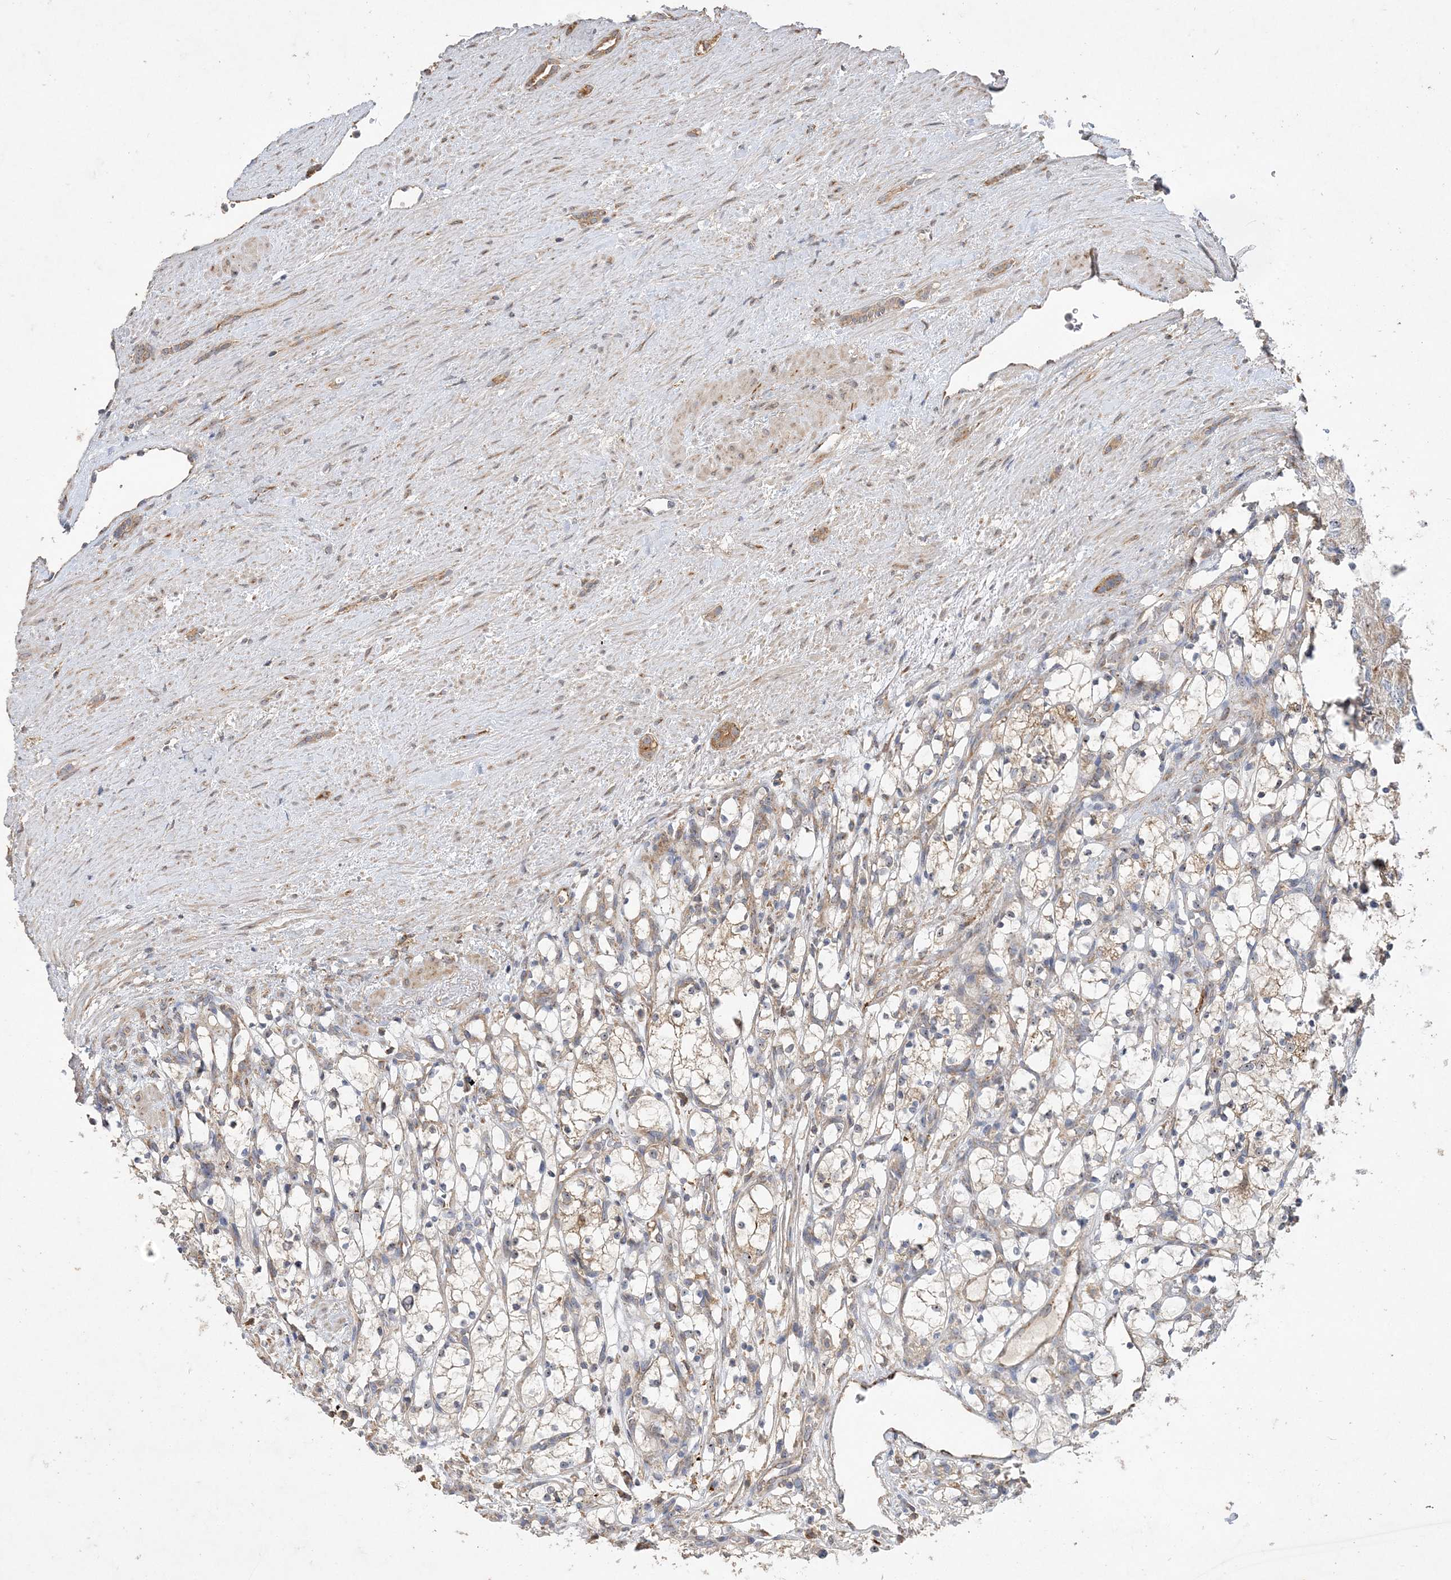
{"staining": {"intensity": "weak", "quantity": "<25%", "location": "cytoplasmic/membranous"}, "tissue": "renal cancer", "cell_type": "Tumor cells", "image_type": "cancer", "snomed": [{"axis": "morphology", "description": "Adenocarcinoma, NOS"}, {"axis": "topography", "description": "Kidney"}], "caption": "This is an immunohistochemistry histopathology image of renal cancer. There is no expression in tumor cells.", "gene": "FEZ2", "patient": {"sex": "female", "age": 69}}